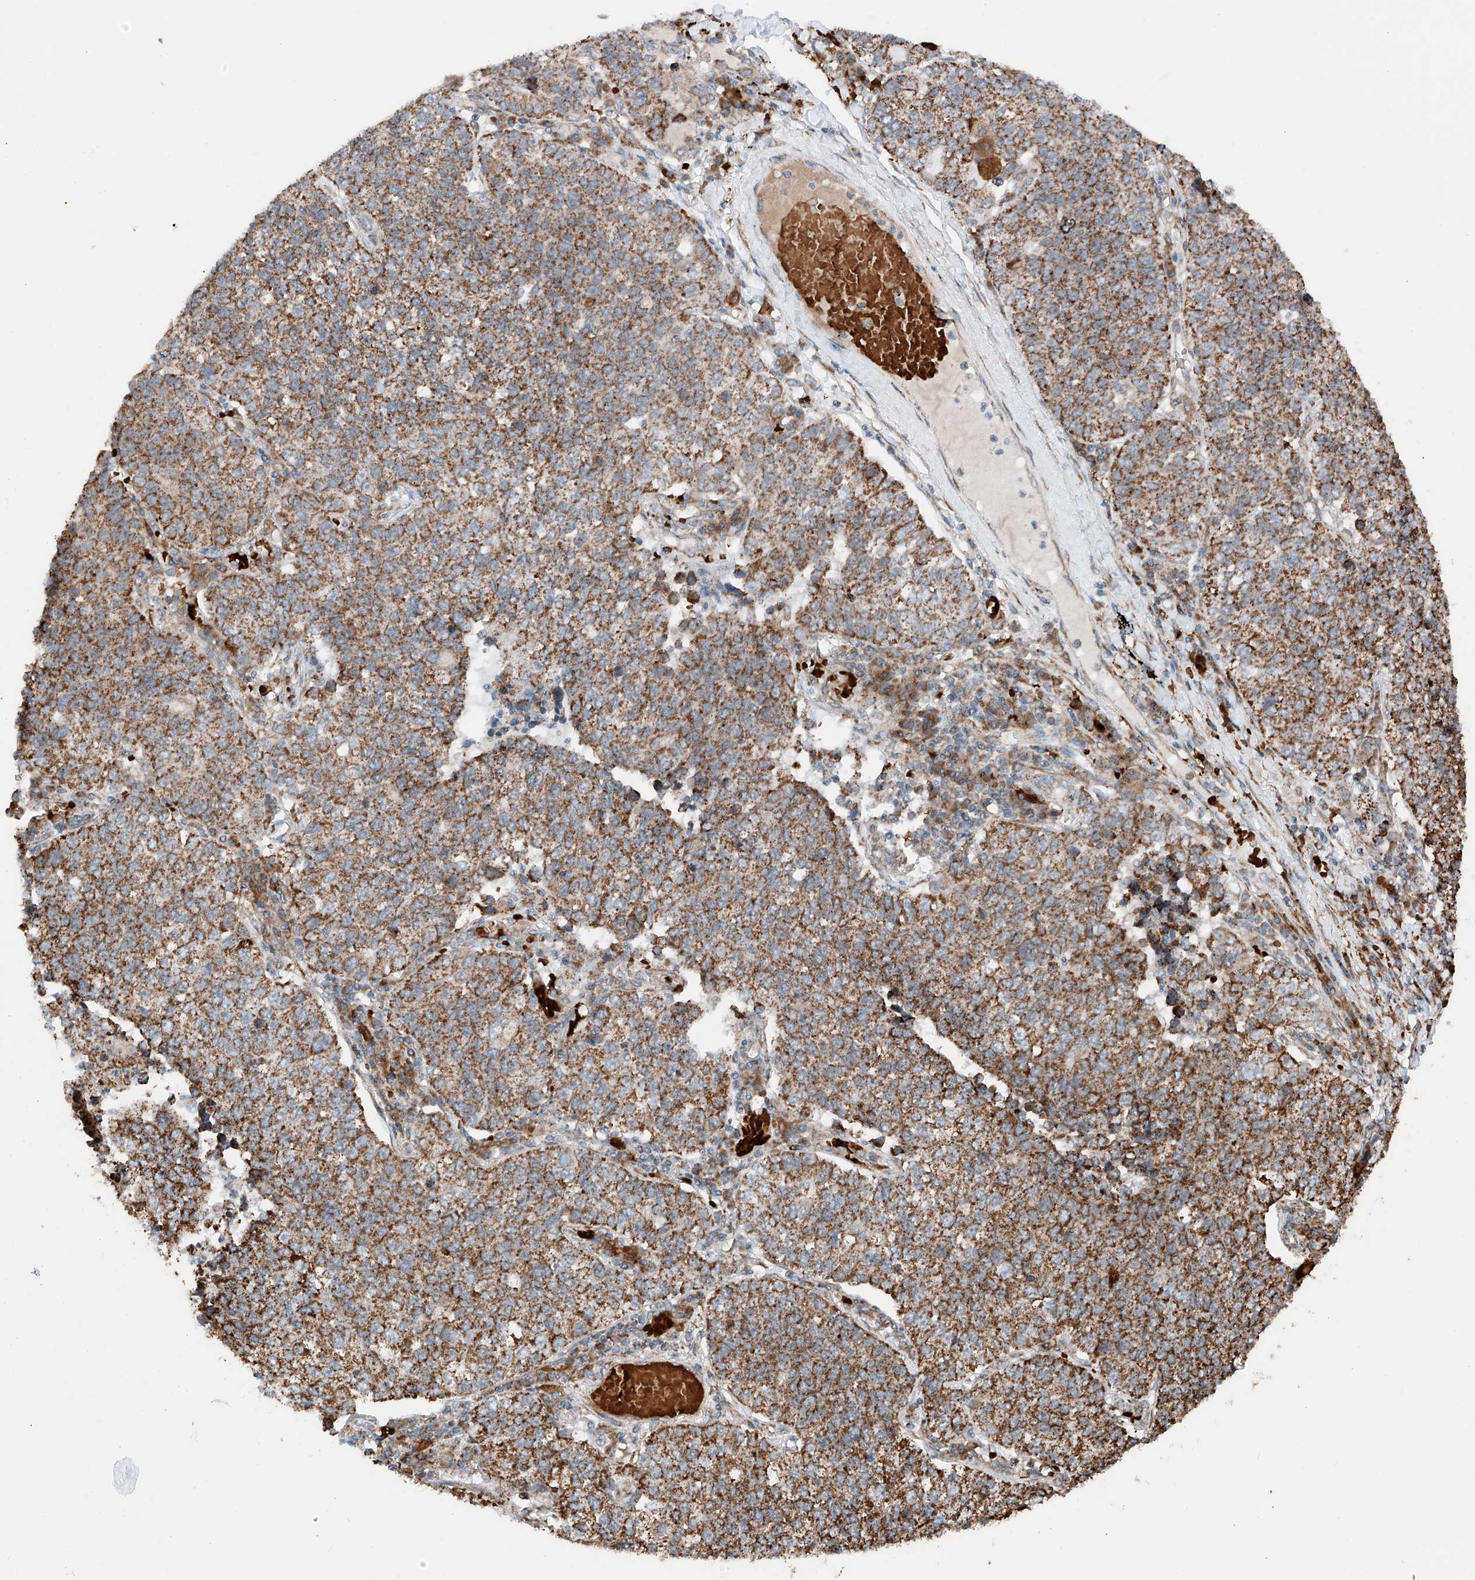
{"staining": {"intensity": "strong", "quantity": ">75%", "location": "cytoplasmic/membranous"}, "tissue": "lung cancer", "cell_type": "Tumor cells", "image_type": "cancer", "snomed": [{"axis": "morphology", "description": "Adenocarcinoma, NOS"}, {"axis": "topography", "description": "Lung"}], "caption": "DAB (3,3'-diaminobenzidine) immunohistochemical staining of adenocarcinoma (lung) displays strong cytoplasmic/membranous protein positivity in approximately >75% of tumor cells.", "gene": "ZSCAN29", "patient": {"sex": "male", "age": 49}}